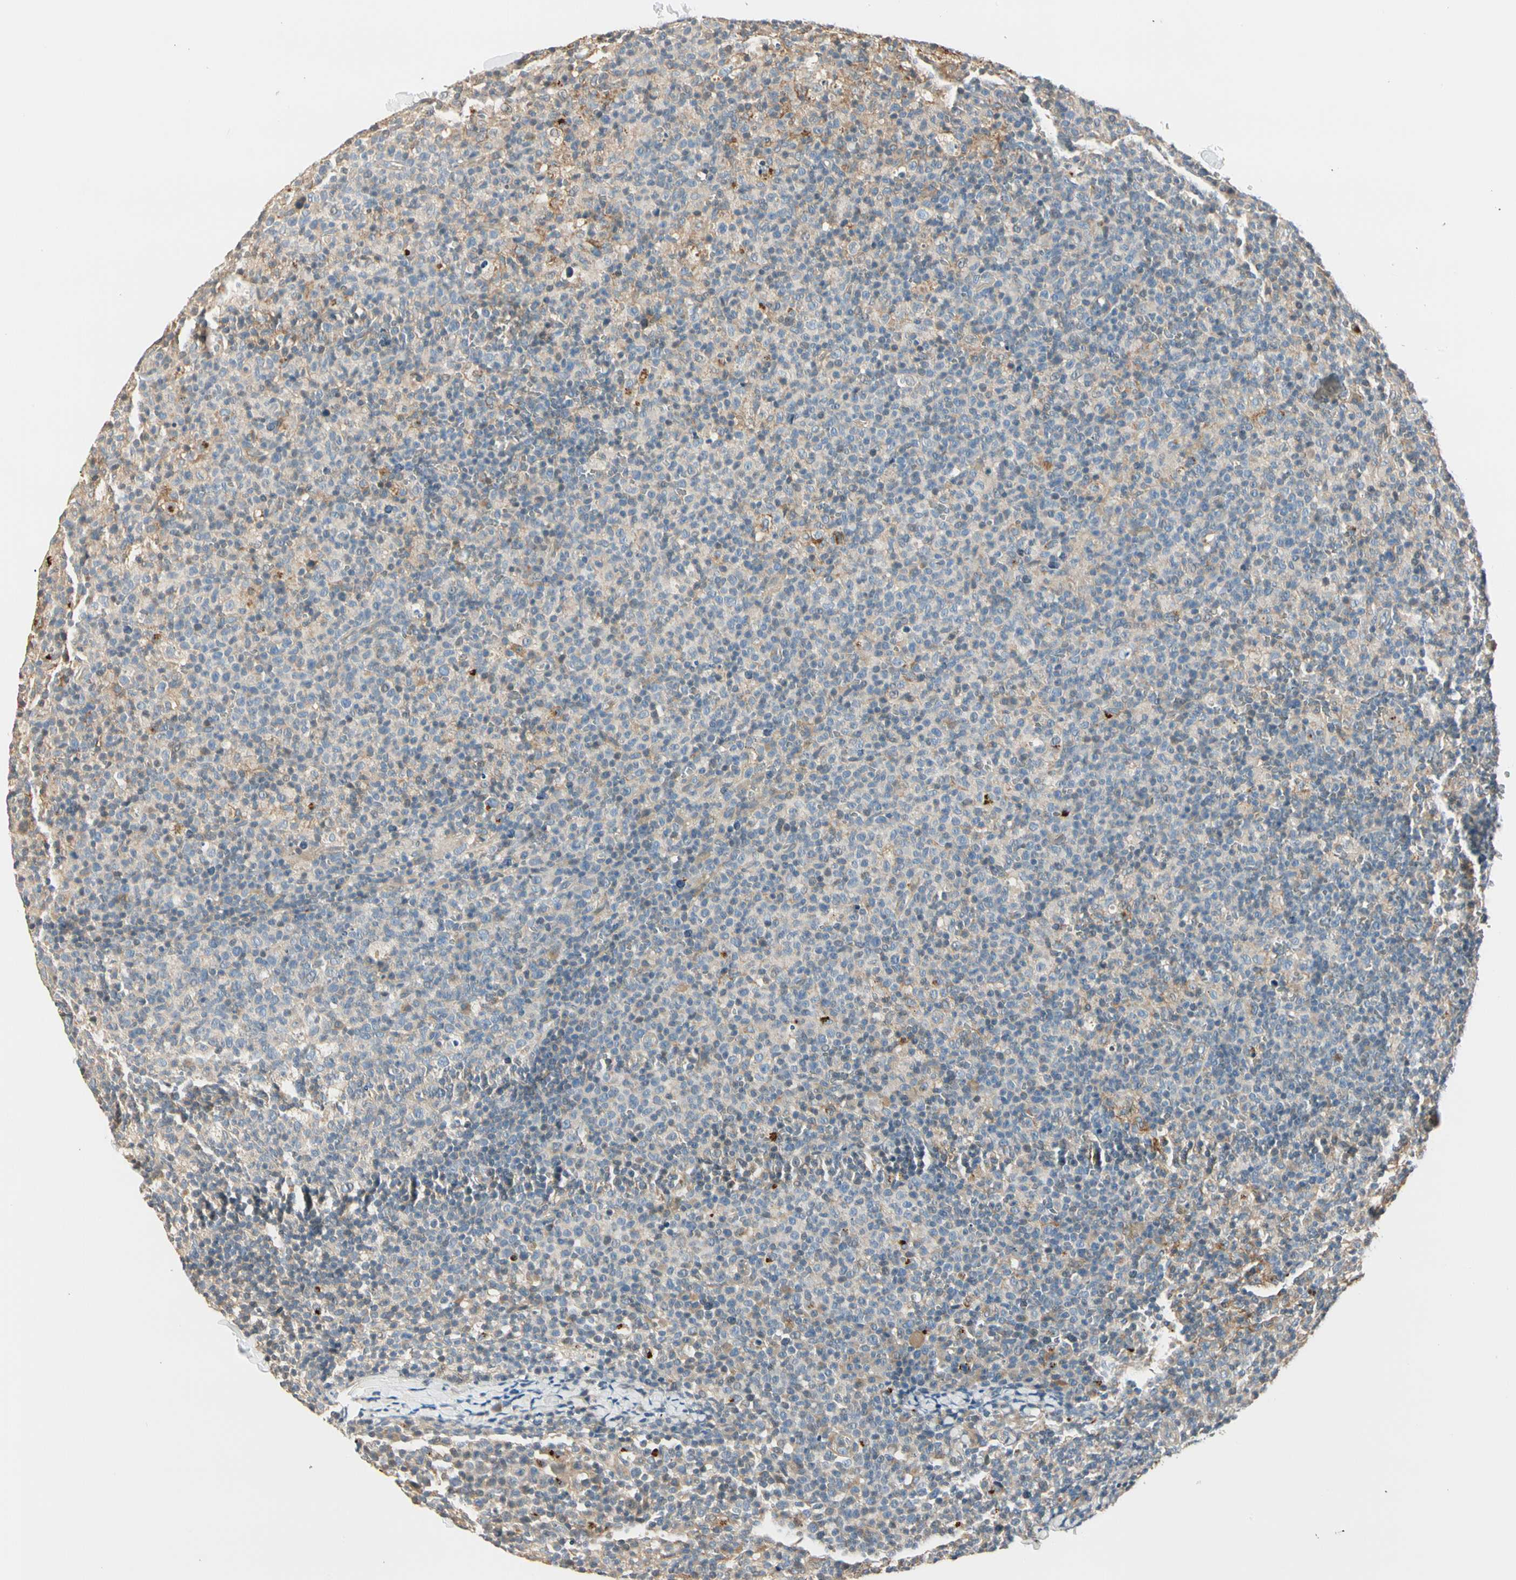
{"staining": {"intensity": "weak", "quantity": "<25%", "location": "cytoplasmic/membranous"}, "tissue": "lymph node", "cell_type": "Germinal center cells", "image_type": "normal", "snomed": [{"axis": "morphology", "description": "Normal tissue, NOS"}, {"axis": "morphology", "description": "Inflammation, NOS"}, {"axis": "topography", "description": "Lymph node"}], "caption": "DAB (3,3'-diaminobenzidine) immunohistochemical staining of benign lymph node demonstrates no significant positivity in germinal center cells.", "gene": "GPR153", "patient": {"sex": "male", "age": 55}}